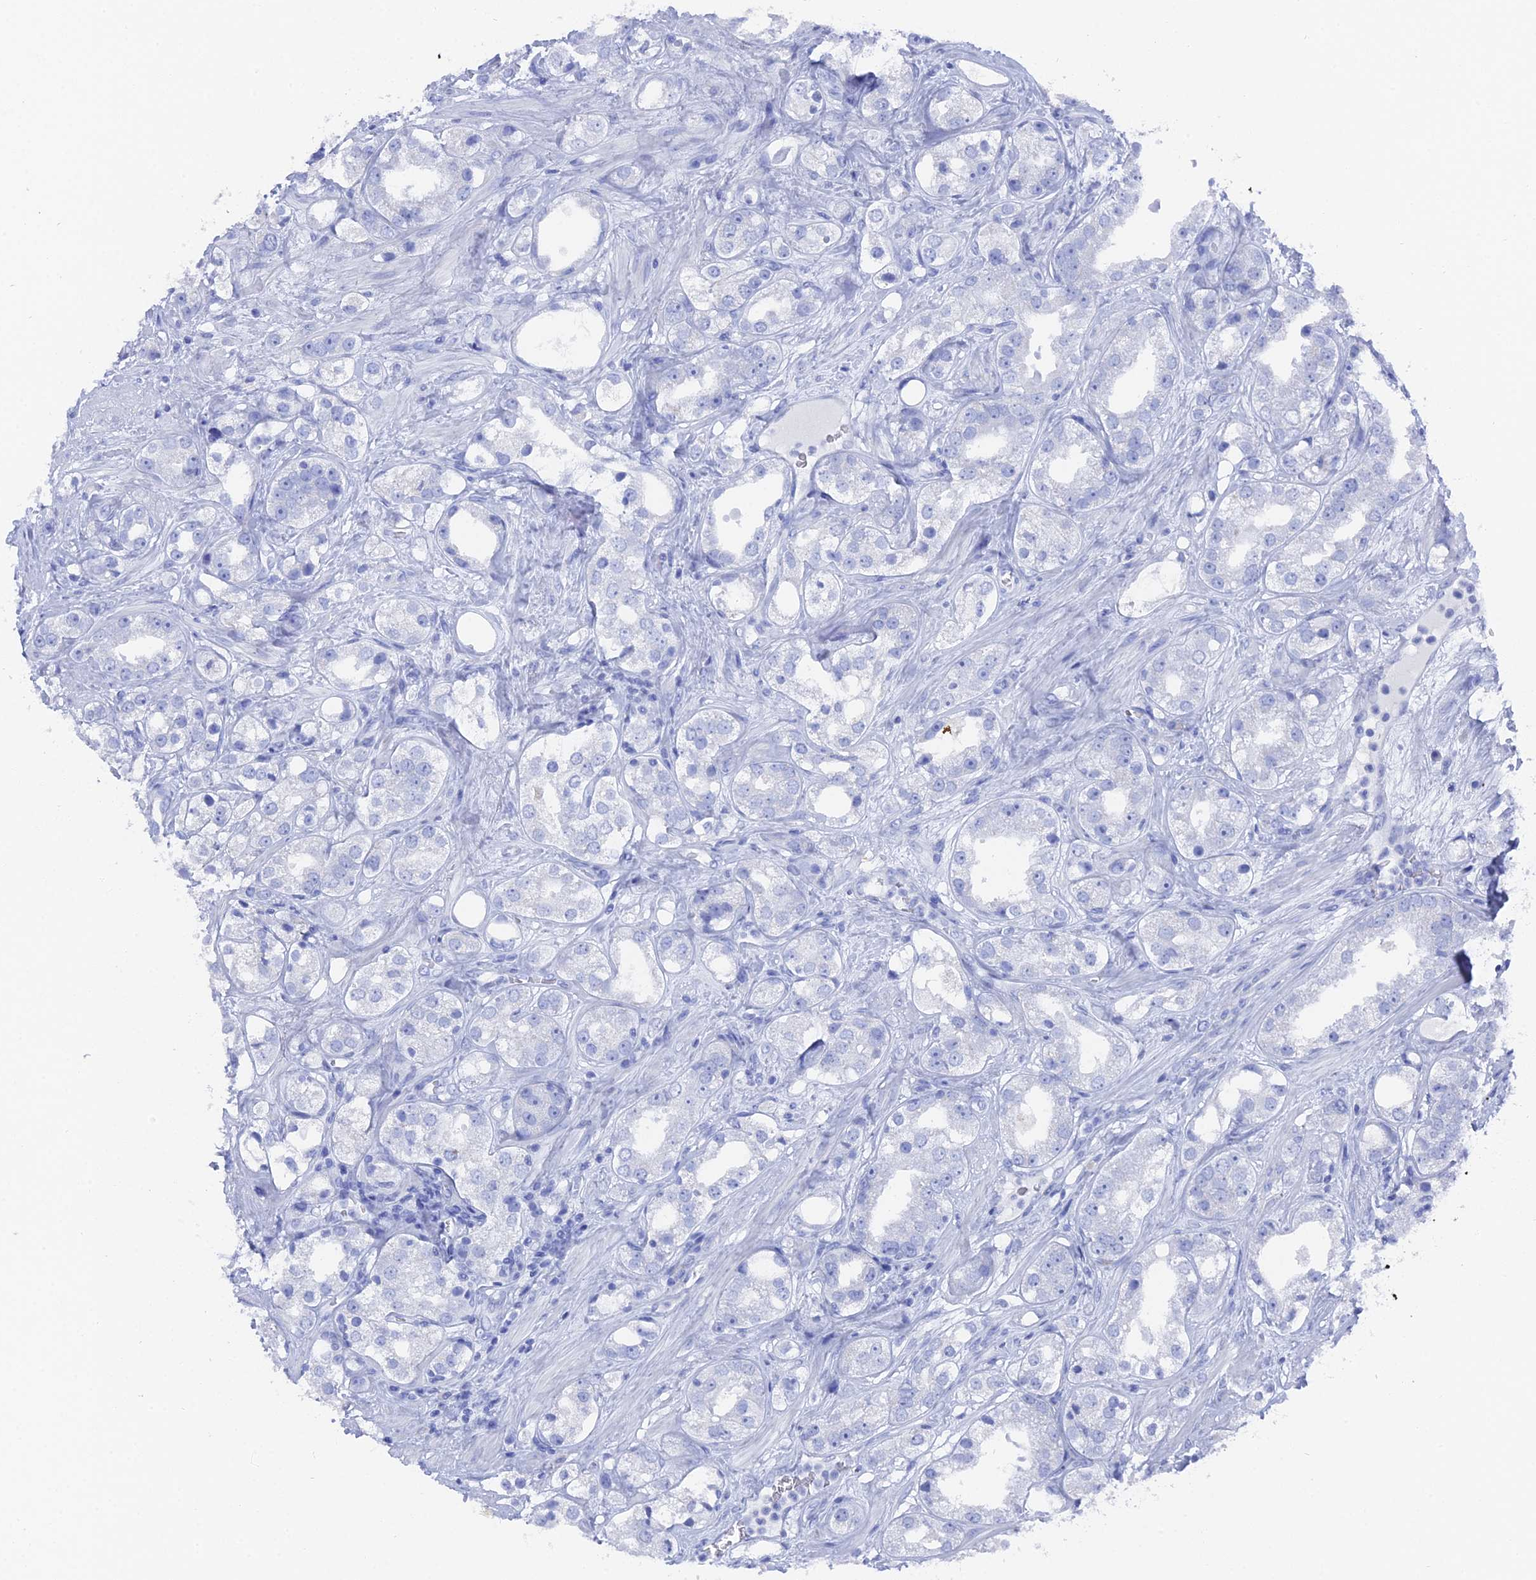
{"staining": {"intensity": "negative", "quantity": "none", "location": "none"}, "tissue": "prostate cancer", "cell_type": "Tumor cells", "image_type": "cancer", "snomed": [{"axis": "morphology", "description": "Adenocarcinoma, NOS"}, {"axis": "topography", "description": "Prostate"}], "caption": "Tumor cells are negative for protein expression in human prostate cancer.", "gene": "ENPP3", "patient": {"sex": "male", "age": 79}}